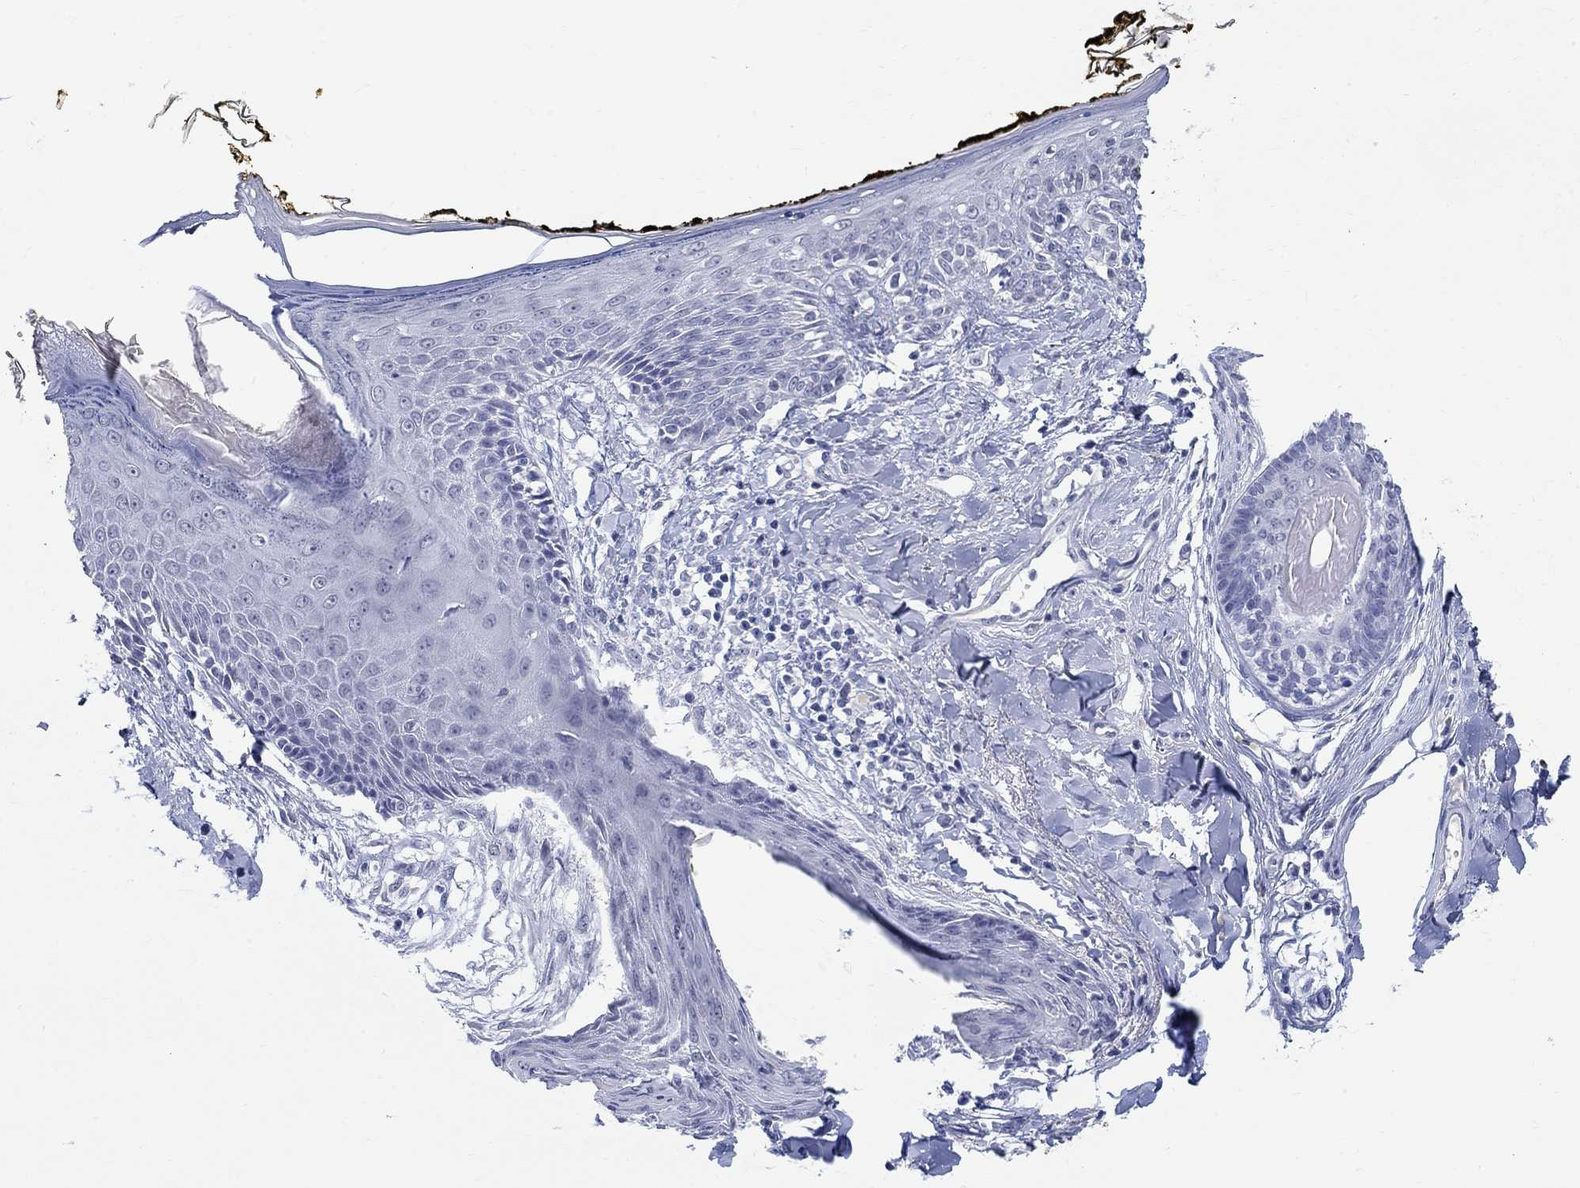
{"staining": {"intensity": "negative", "quantity": "none", "location": "none"}, "tissue": "skin", "cell_type": "Fibroblasts", "image_type": "normal", "snomed": [{"axis": "morphology", "description": "Normal tissue, NOS"}, {"axis": "topography", "description": "Skin"}], "caption": "Immunohistochemistry micrograph of benign human skin stained for a protein (brown), which shows no positivity in fibroblasts.", "gene": "ANKS1B", "patient": {"sex": "male", "age": 76}}